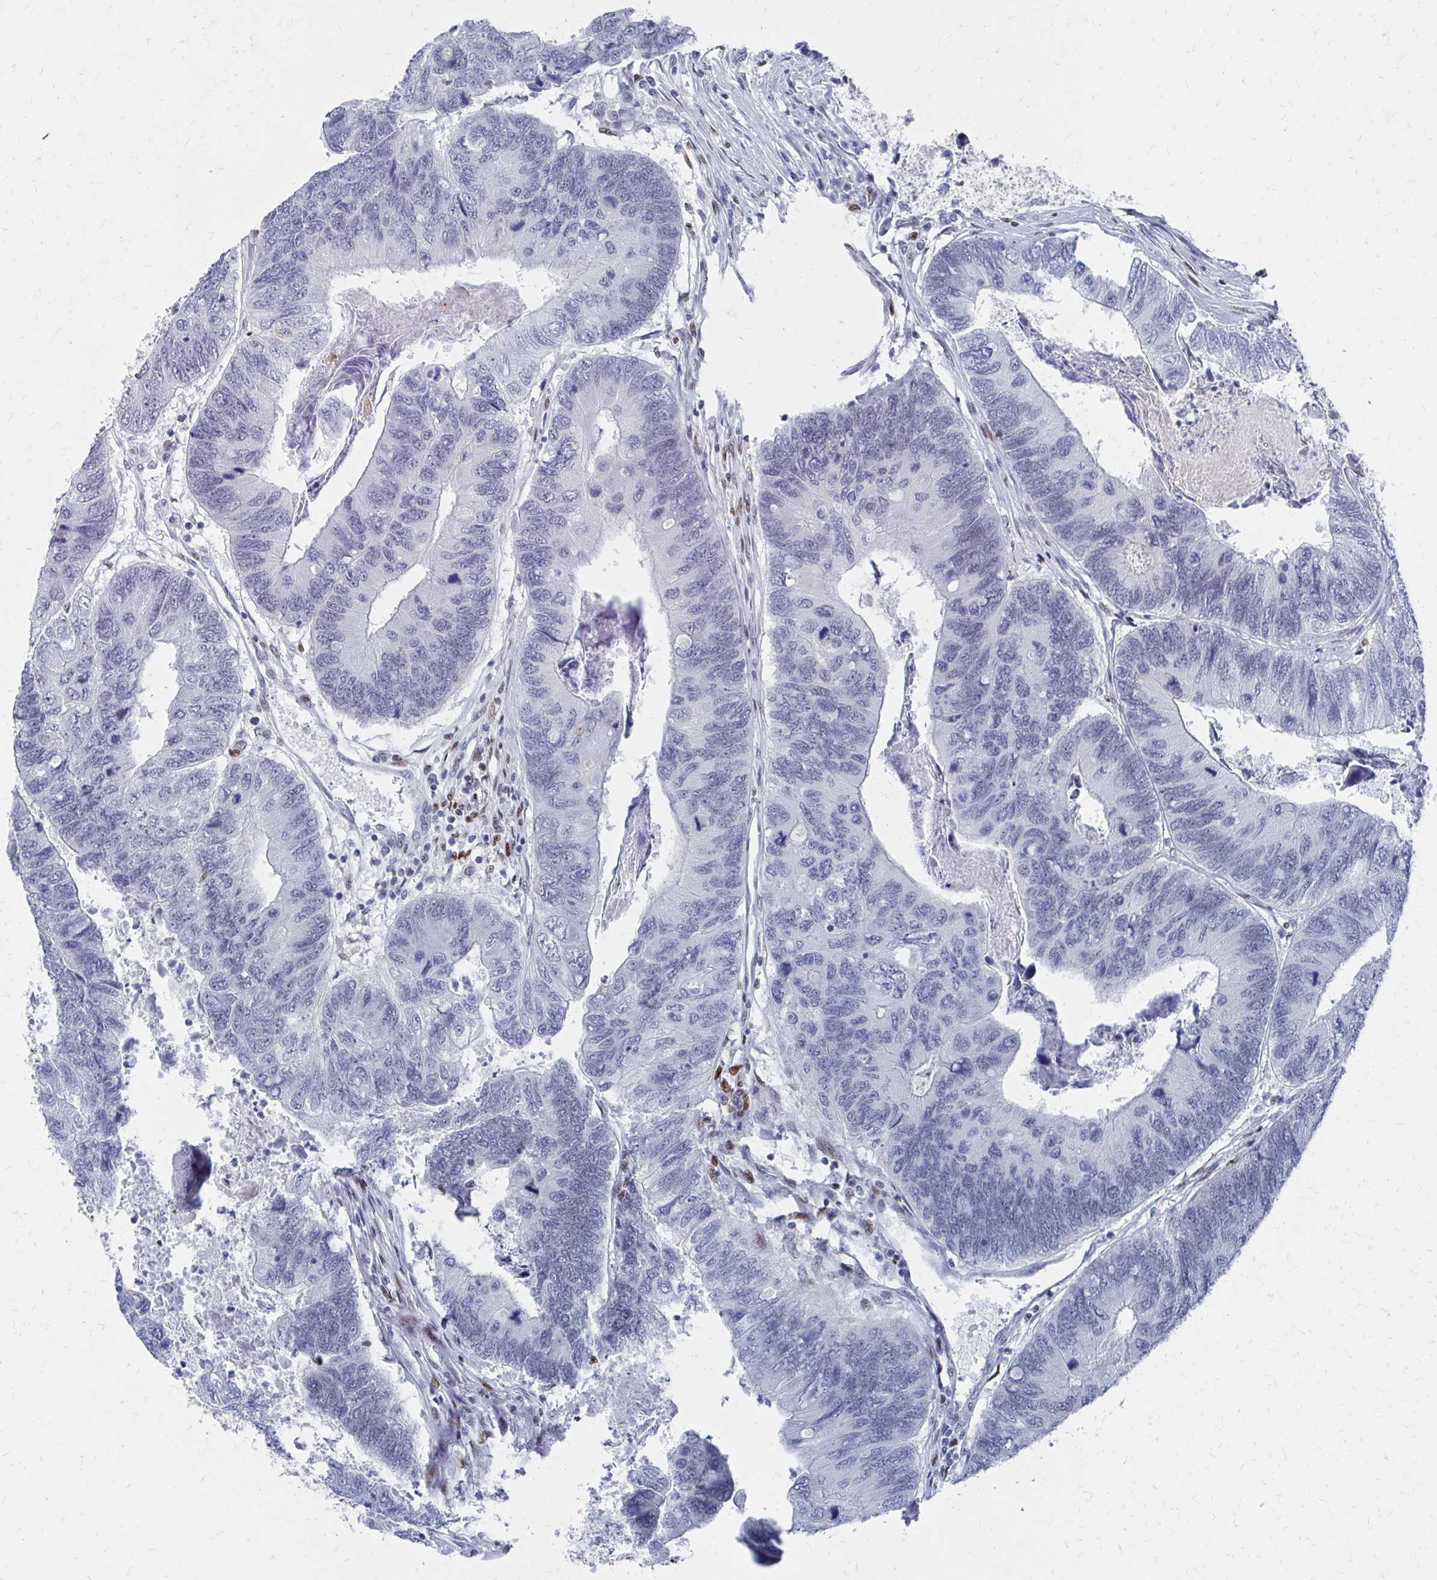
{"staining": {"intensity": "negative", "quantity": "none", "location": "none"}, "tissue": "colorectal cancer", "cell_type": "Tumor cells", "image_type": "cancer", "snomed": [{"axis": "morphology", "description": "Adenocarcinoma, NOS"}, {"axis": "topography", "description": "Colon"}], "caption": "The photomicrograph reveals no staining of tumor cells in adenocarcinoma (colorectal).", "gene": "CDIN1", "patient": {"sex": "female", "age": 67}}